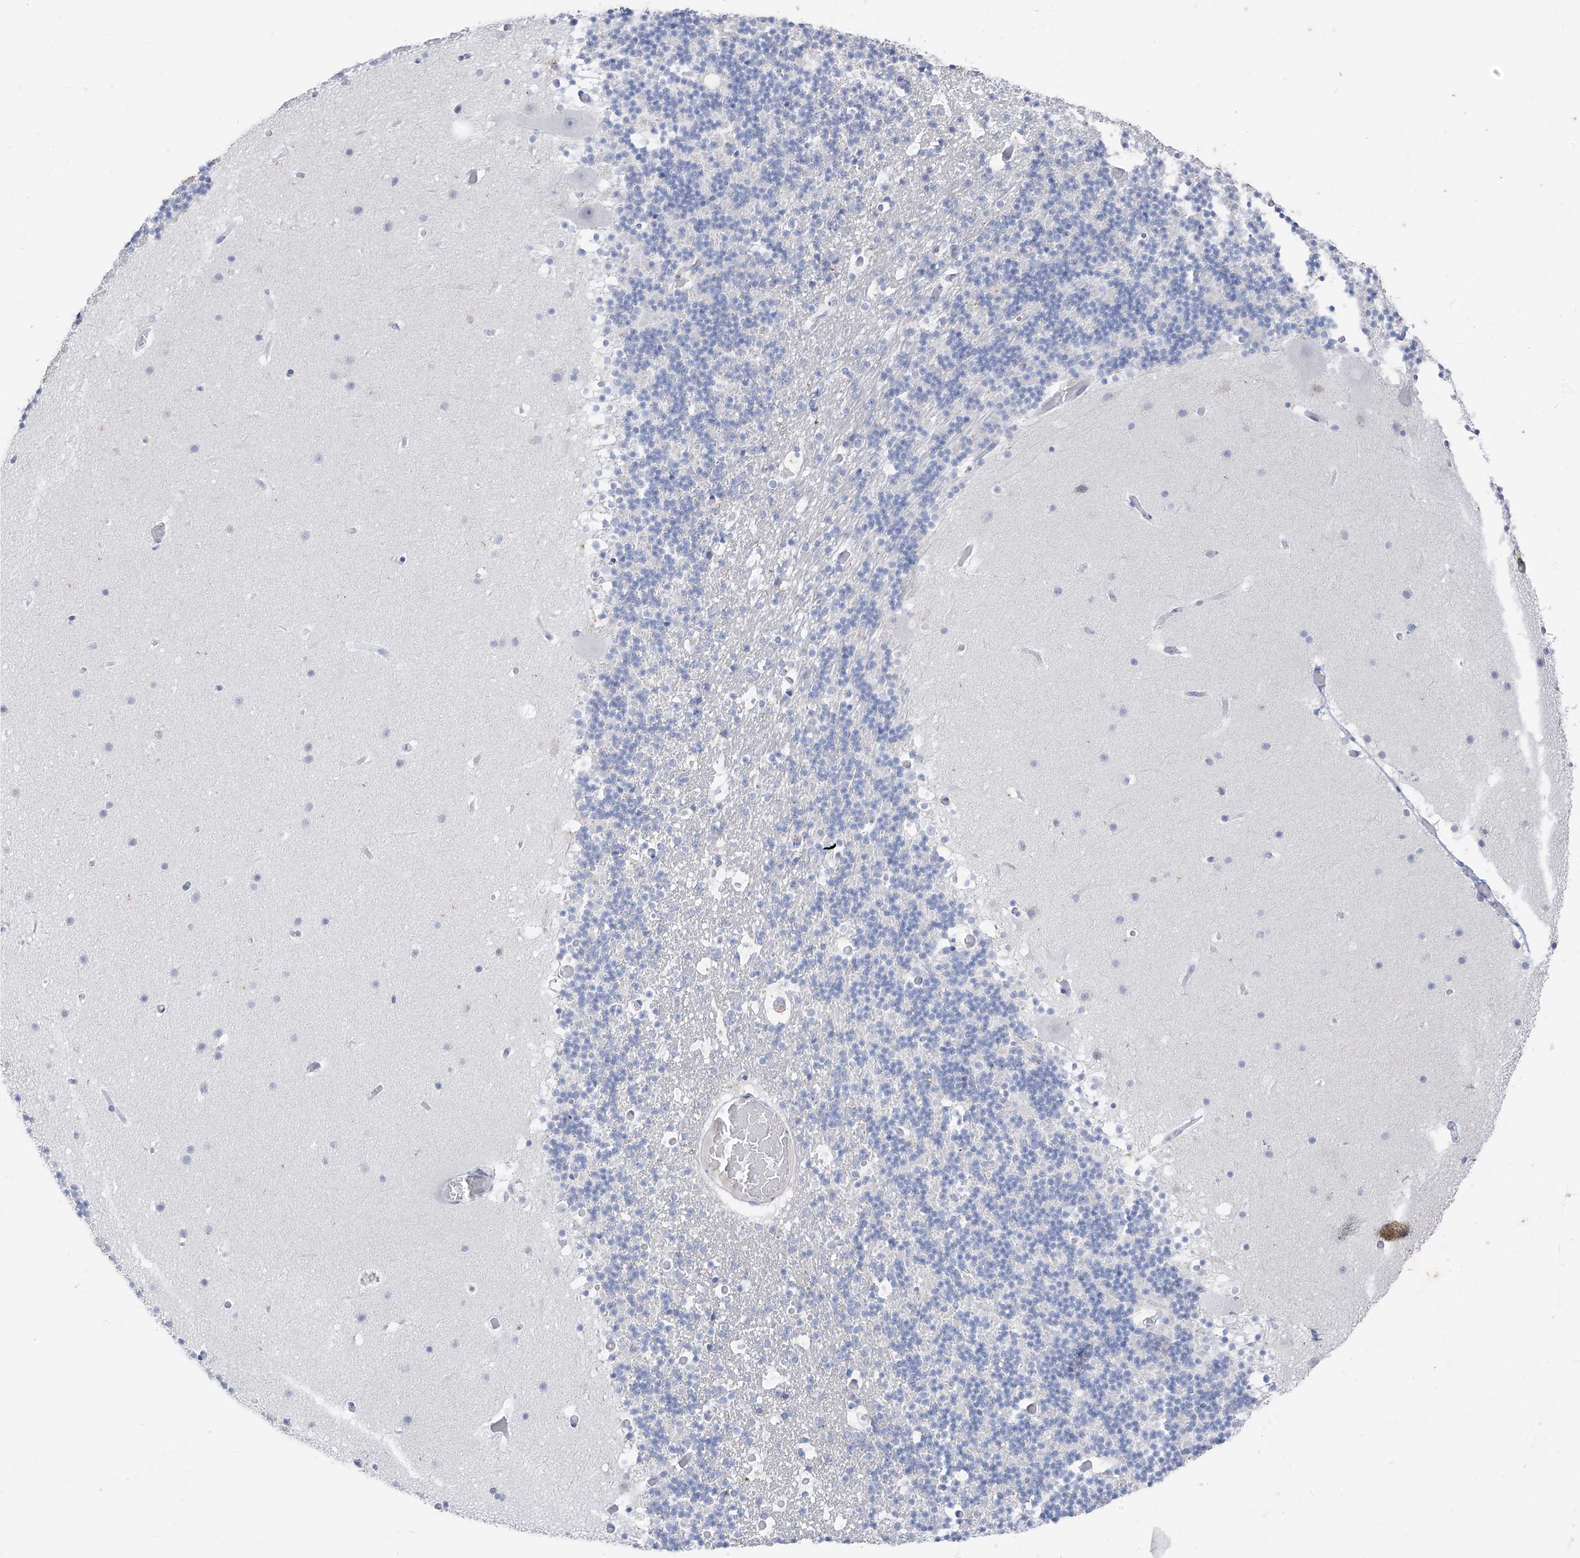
{"staining": {"intensity": "negative", "quantity": "none", "location": "none"}, "tissue": "cerebellum", "cell_type": "Cells in granular layer", "image_type": "normal", "snomed": [{"axis": "morphology", "description": "Normal tissue, NOS"}, {"axis": "topography", "description": "Cerebellum"}], "caption": "IHC micrograph of benign cerebellum: cerebellum stained with DAB demonstrates no significant protein expression in cells in granular layer. (Stains: DAB immunohistochemistry with hematoxylin counter stain, Microscopy: brightfield microscopy at high magnification).", "gene": "CX3CR1", "patient": {"sex": "male", "age": 57}}